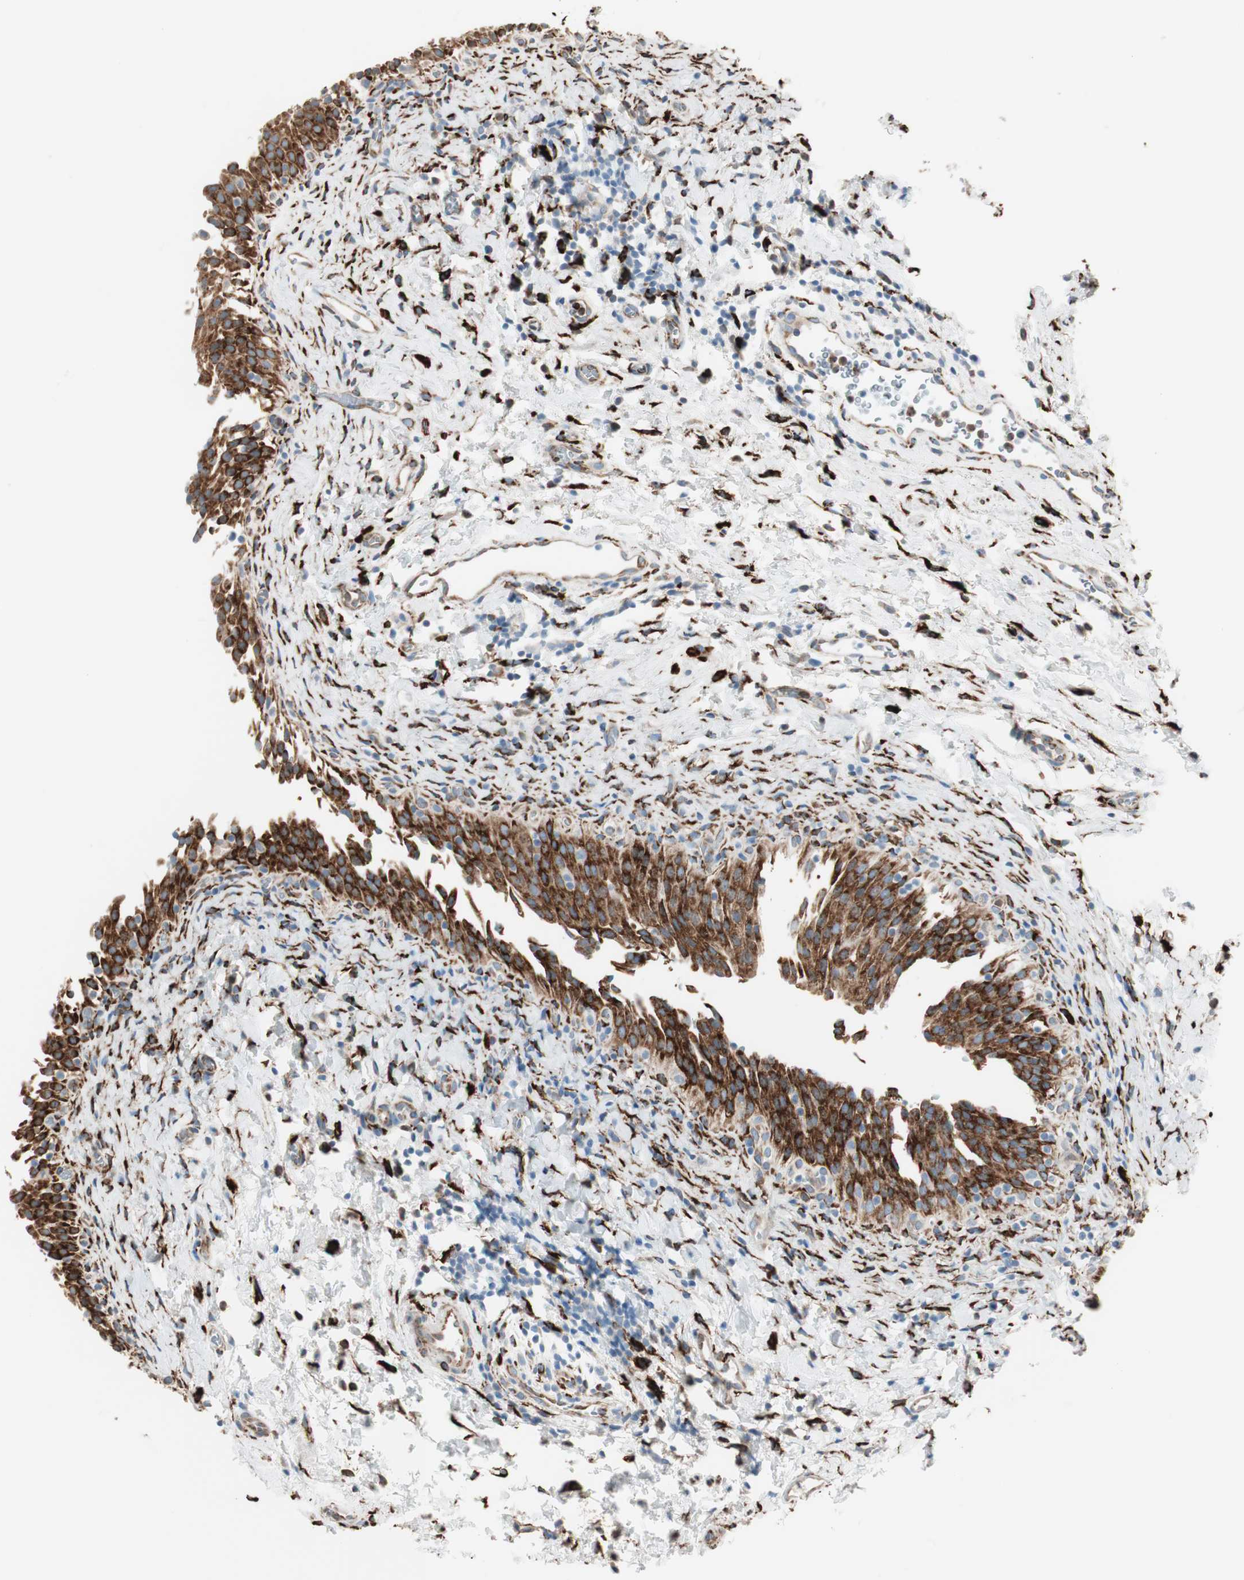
{"staining": {"intensity": "strong", "quantity": ">75%", "location": "cytoplasmic/membranous"}, "tissue": "urinary bladder", "cell_type": "Urothelial cells", "image_type": "normal", "snomed": [{"axis": "morphology", "description": "Normal tissue, NOS"}, {"axis": "topography", "description": "Urinary bladder"}], "caption": "About >75% of urothelial cells in unremarkable urinary bladder display strong cytoplasmic/membranous protein positivity as visualized by brown immunohistochemical staining.", "gene": "P4HTM", "patient": {"sex": "male", "age": 51}}